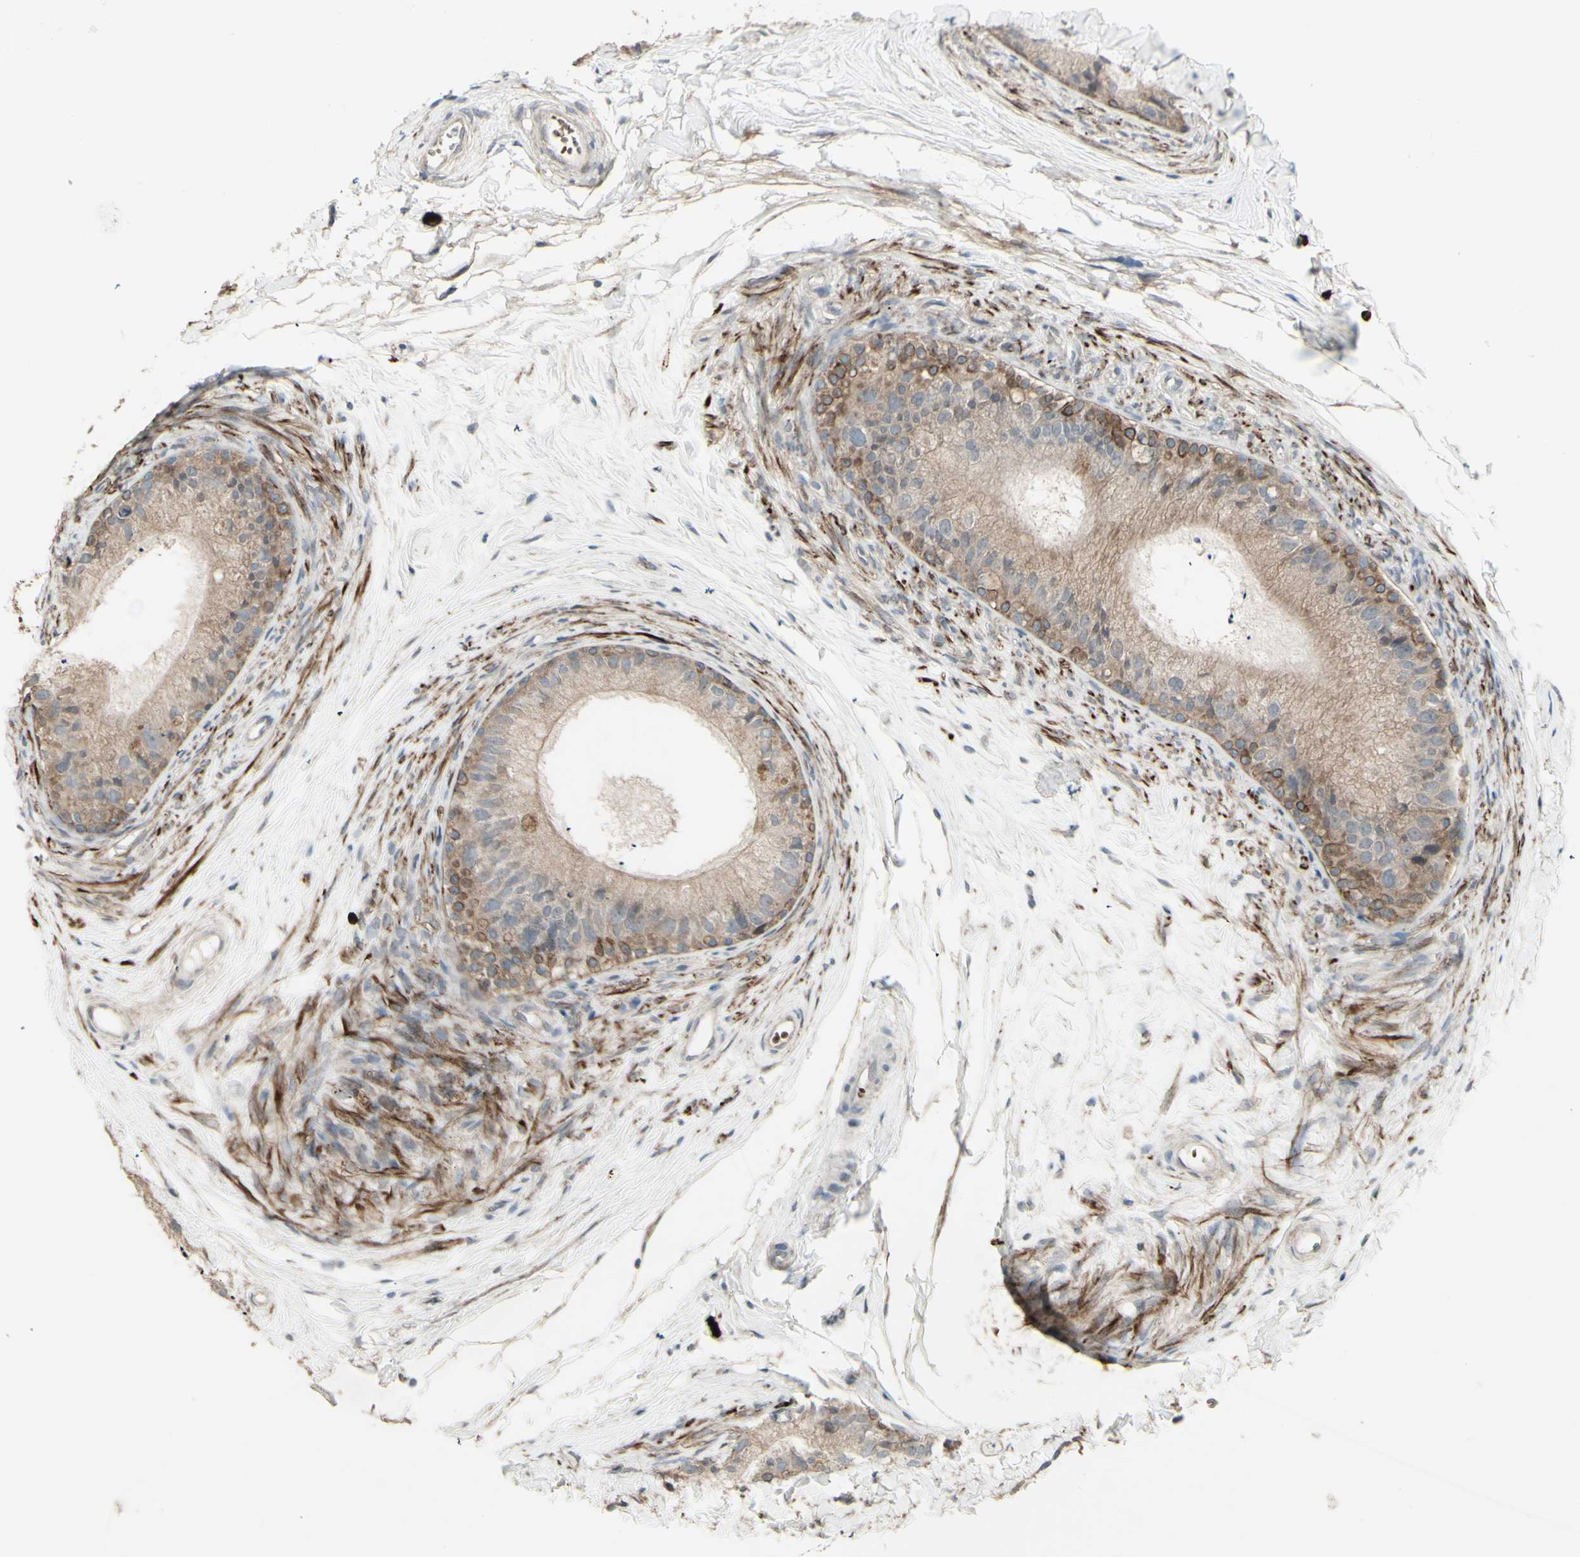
{"staining": {"intensity": "weak", "quantity": ">75%", "location": "cytoplasmic/membranous,nuclear"}, "tissue": "epididymis", "cell_type": "Glandular cells", "image_type": "normal", "snomed": [{"axis": "morphology", "description": "Normal tissue, NOS"}, {"axis": "topography", "description": "Epididymis"}], "caption": "Brown immunohistochemical staining in benign epididymis displays weak cytoplasmic/membranous,nuclear staining in about >75% of glandular cells.", "gene": "GRAMD1B", "patient": {"sex": "male", "age": 56}}